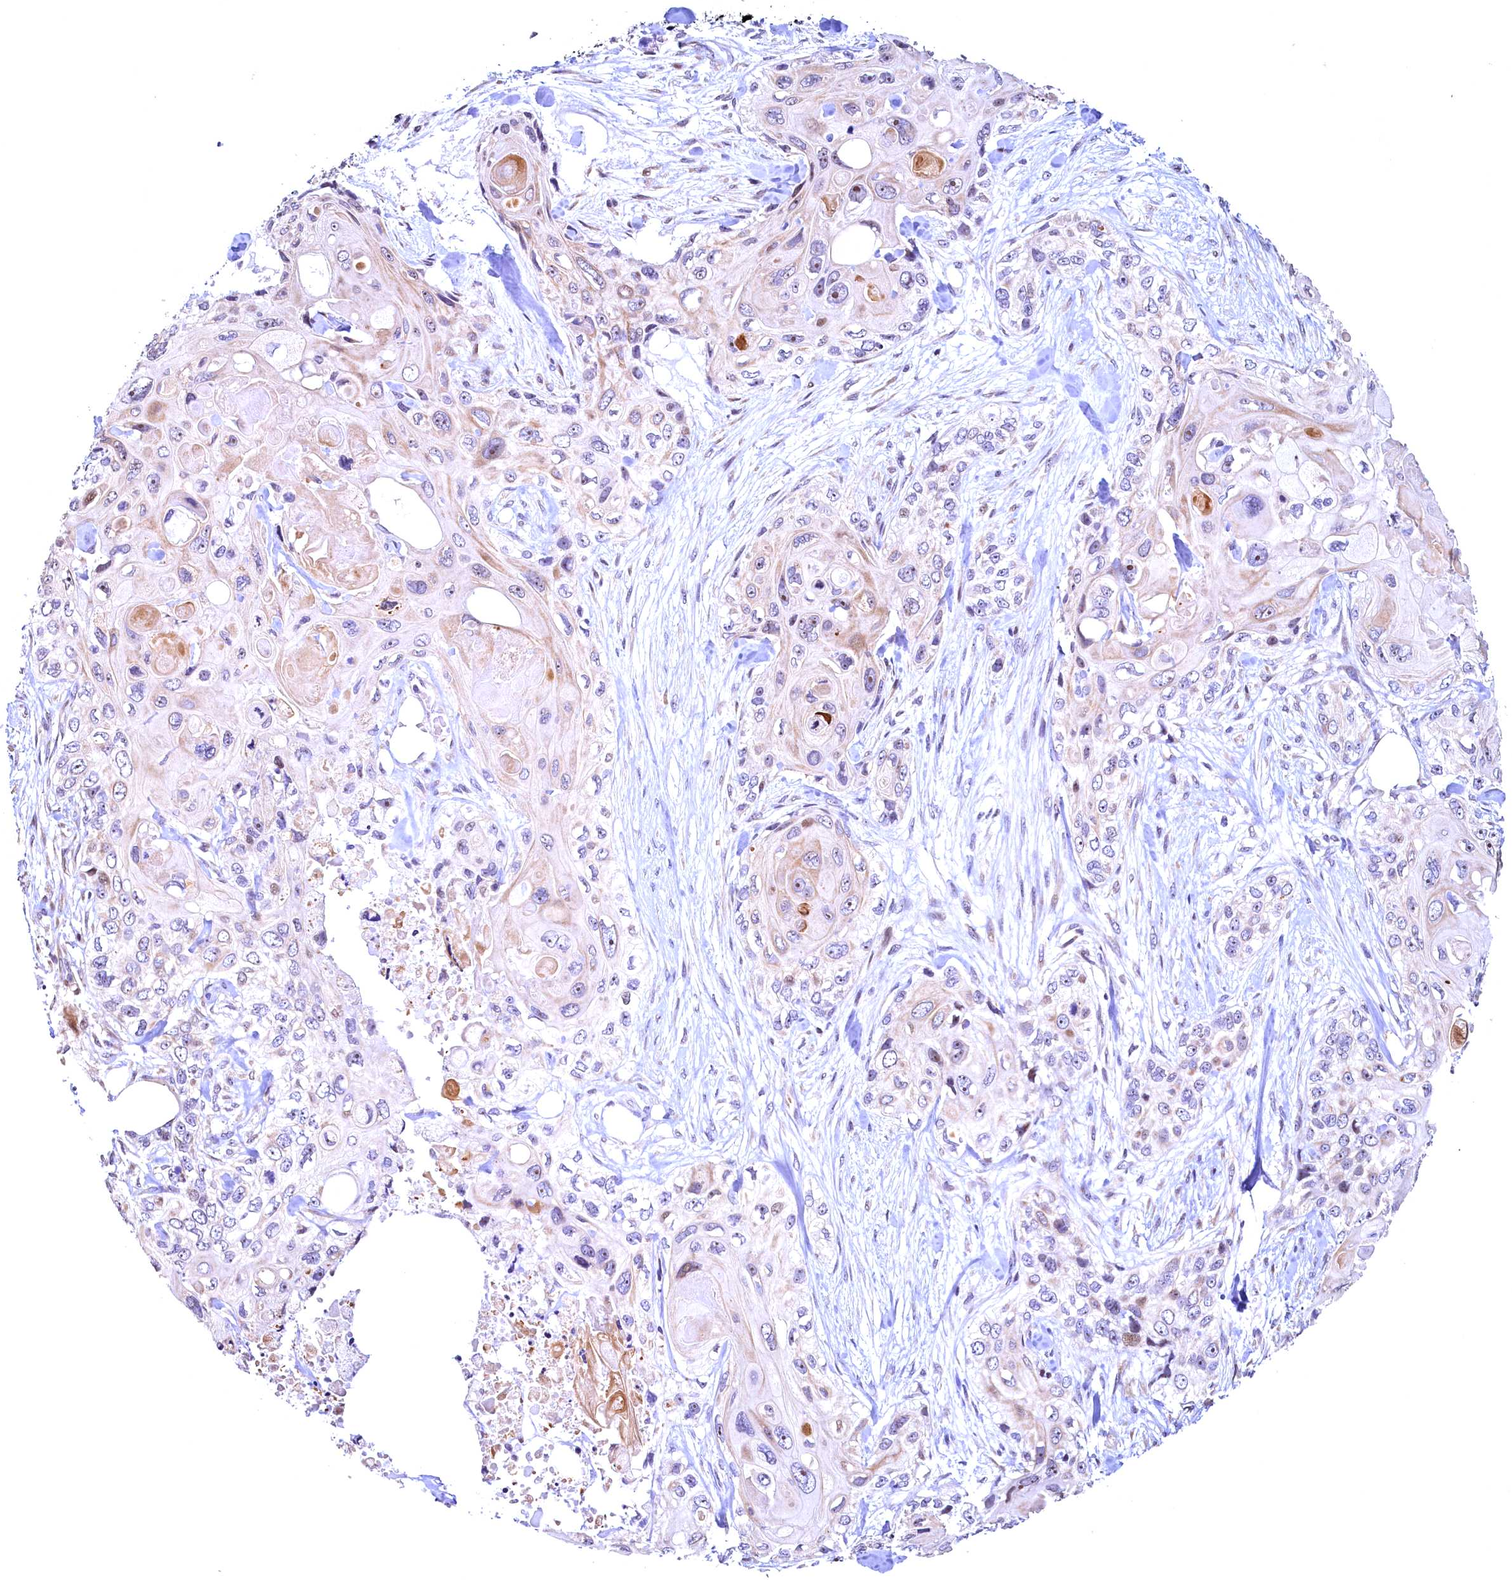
{"staining": {"intensity": "negative", "quantity": "none", "location": "none"}, "tissue": "skin cancer", "cell_type": "Tumor cells", "image_type": "cancer", "snomed": [{"axis": "morphology", "description": "Normal tissue, NOS"}, {"axis": "morphology", "description": "Squamous cell carcinoma, NOS"}, {"axis": "topography", "description": "Skin"}], "caption": "Skin cancer (squamous cell carcinoma) stained for a protein using immunohistochemistry displays no positivity tumor cells.", "gene": "LATS2", "patient": {"sex": "male", "age": 72}}